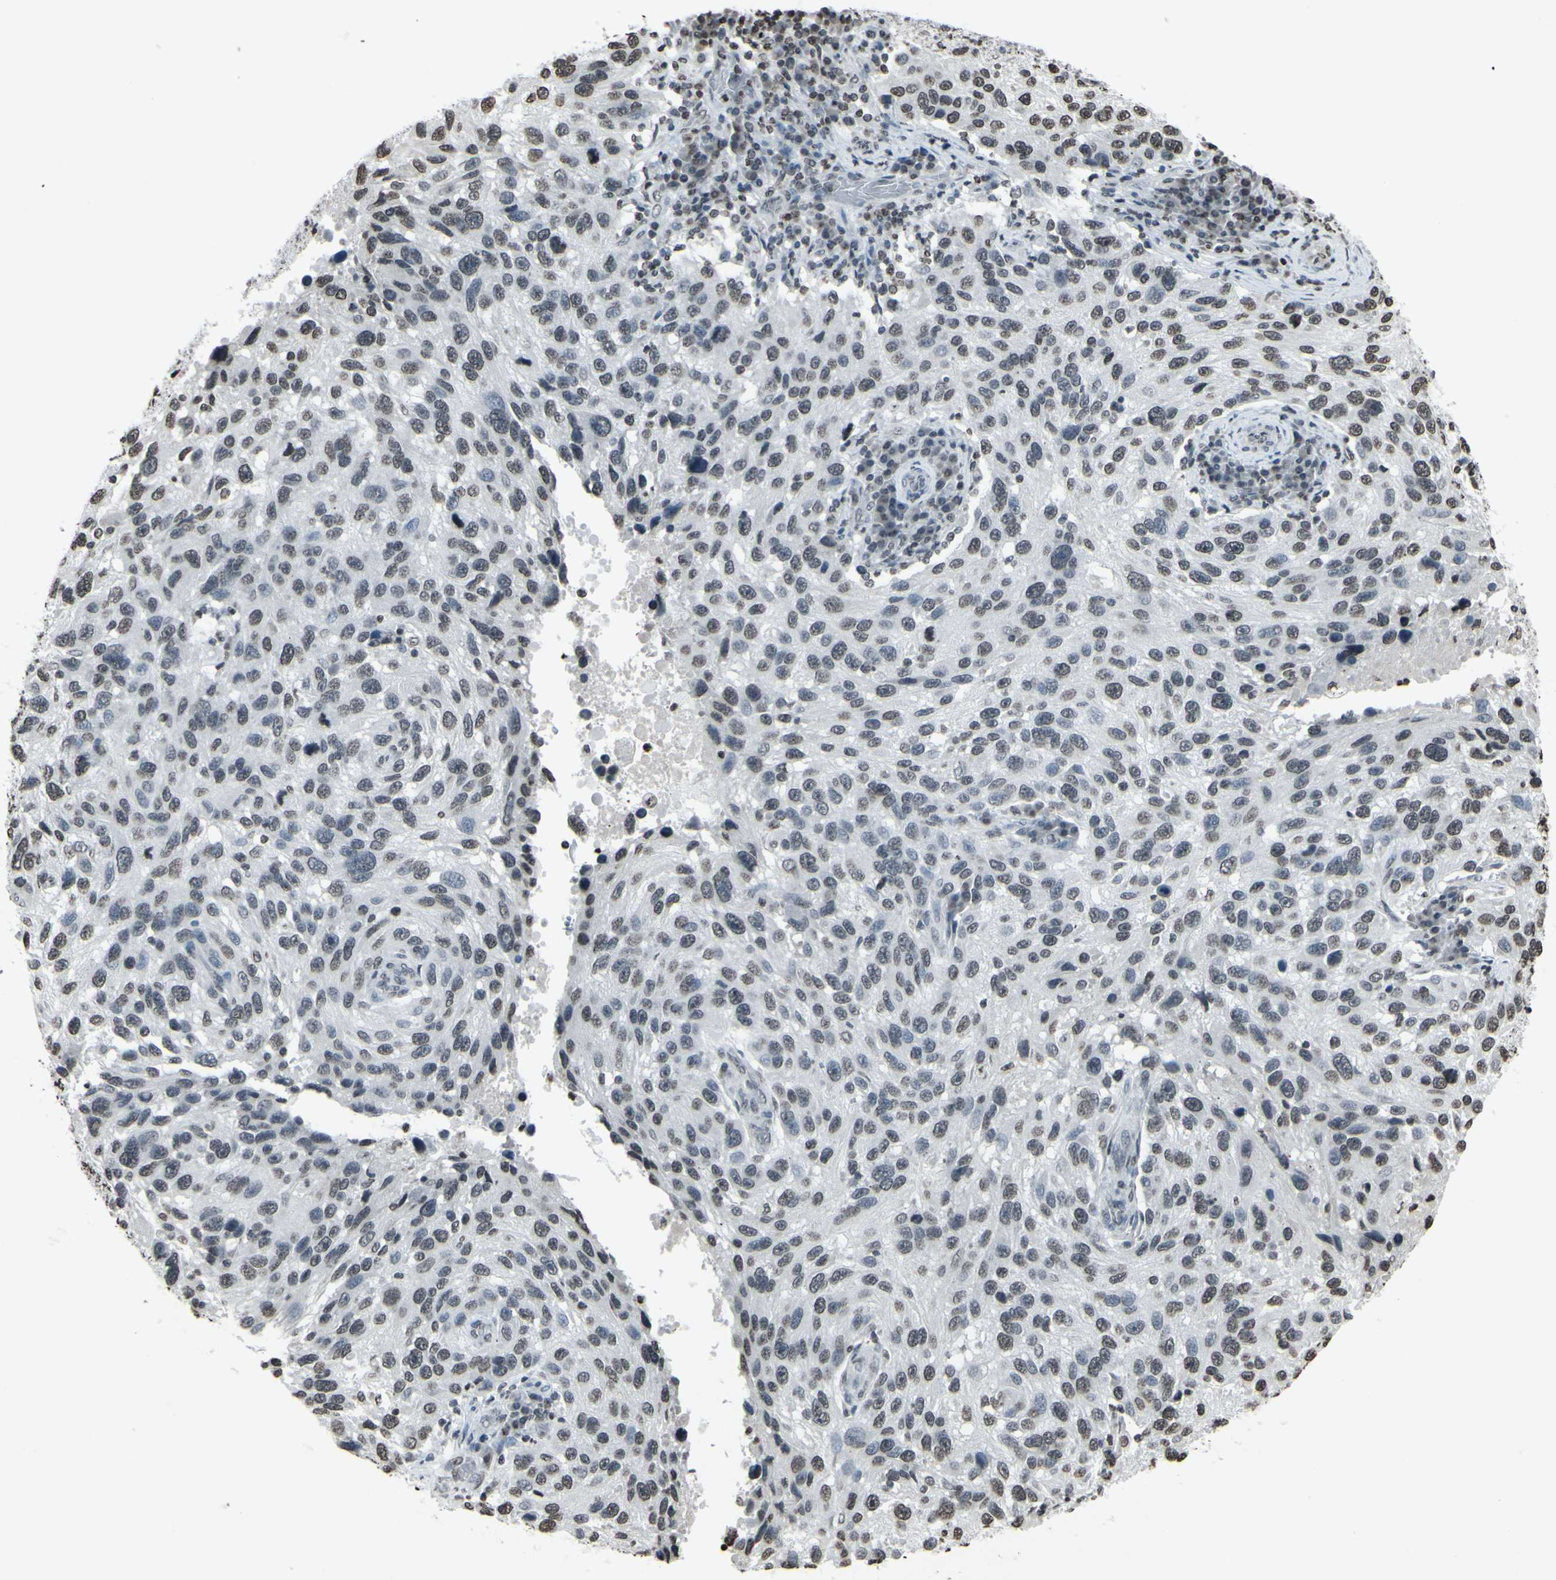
{"staining": {"intensity": "negative", "quantity": "none", "location": "none"}, "tissue": "melanoma", "cell_type": "Tumor cells", "image_type": "cancer", "snomed": [{"axis": "morphology", "description": "Malignant melanoma, NOS"}, {"axis": "topography", "description": "Skin"}], "caption": "Image shows no significant protein staining in tumor cells of malignant melanoma.", "gene": "CD79B", "patient": {"sex": "male", "age": 53}}